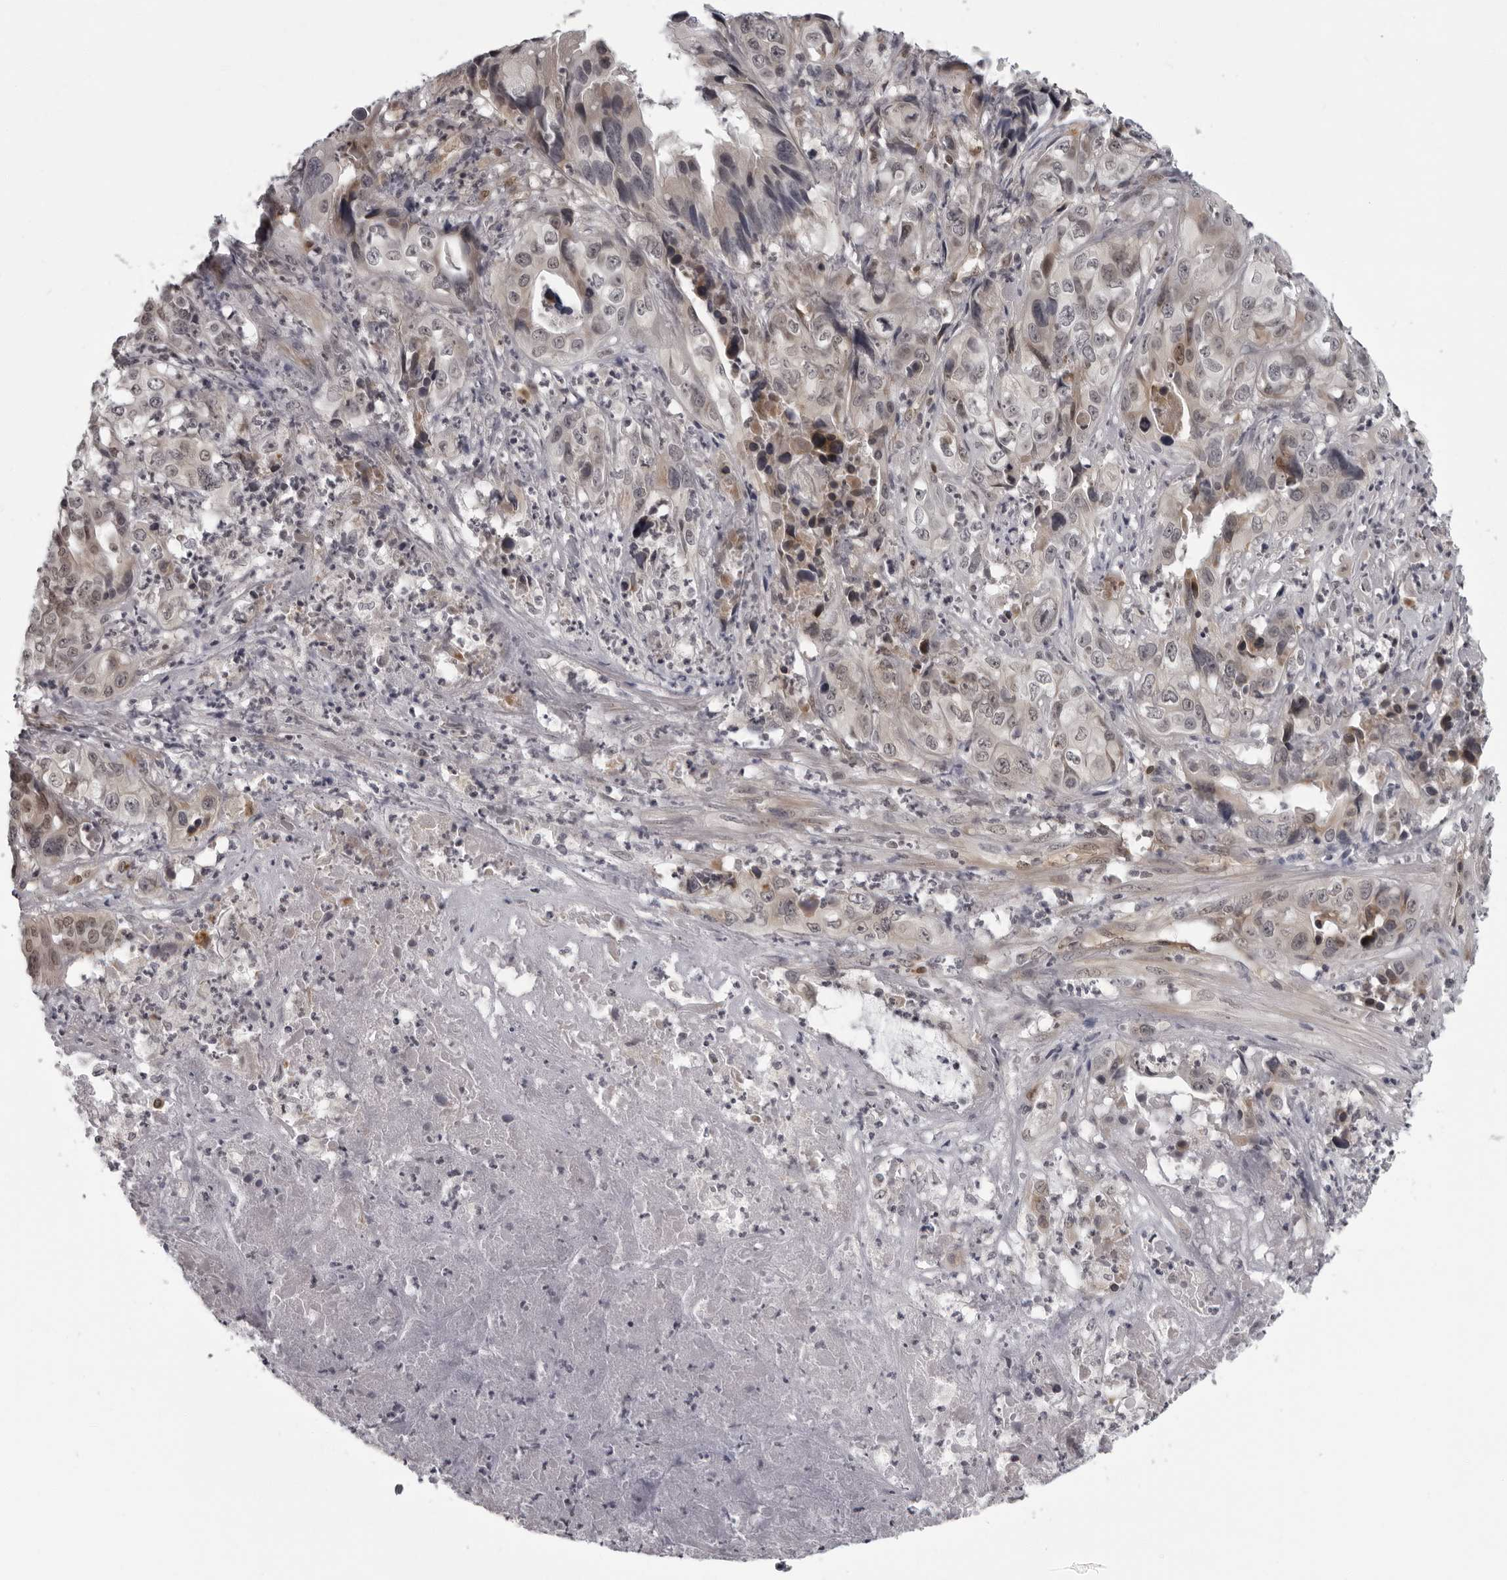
{"staining": {"intensity": "moderate", "quantity": "<25%", "location": "cytoplasmic/membranous,nuclear"}, "tissue": "liver cancer", "cell_type": "Tumor cells", "image_type": "cancer", "snomed": [{"axis": "morphology", "description": "Cholangiocarcinoma"}, {"axis": "topography", "description": "Liver"}], "caption": "Liver cholangiocarcinoma stained with a brown dye exhibits moderate cytoplasmic/membranous and nuclear positive expression in about <25% of tumor cells.", "gene": "MAPK12", "patient": {"sex": "female", "age": 61}}